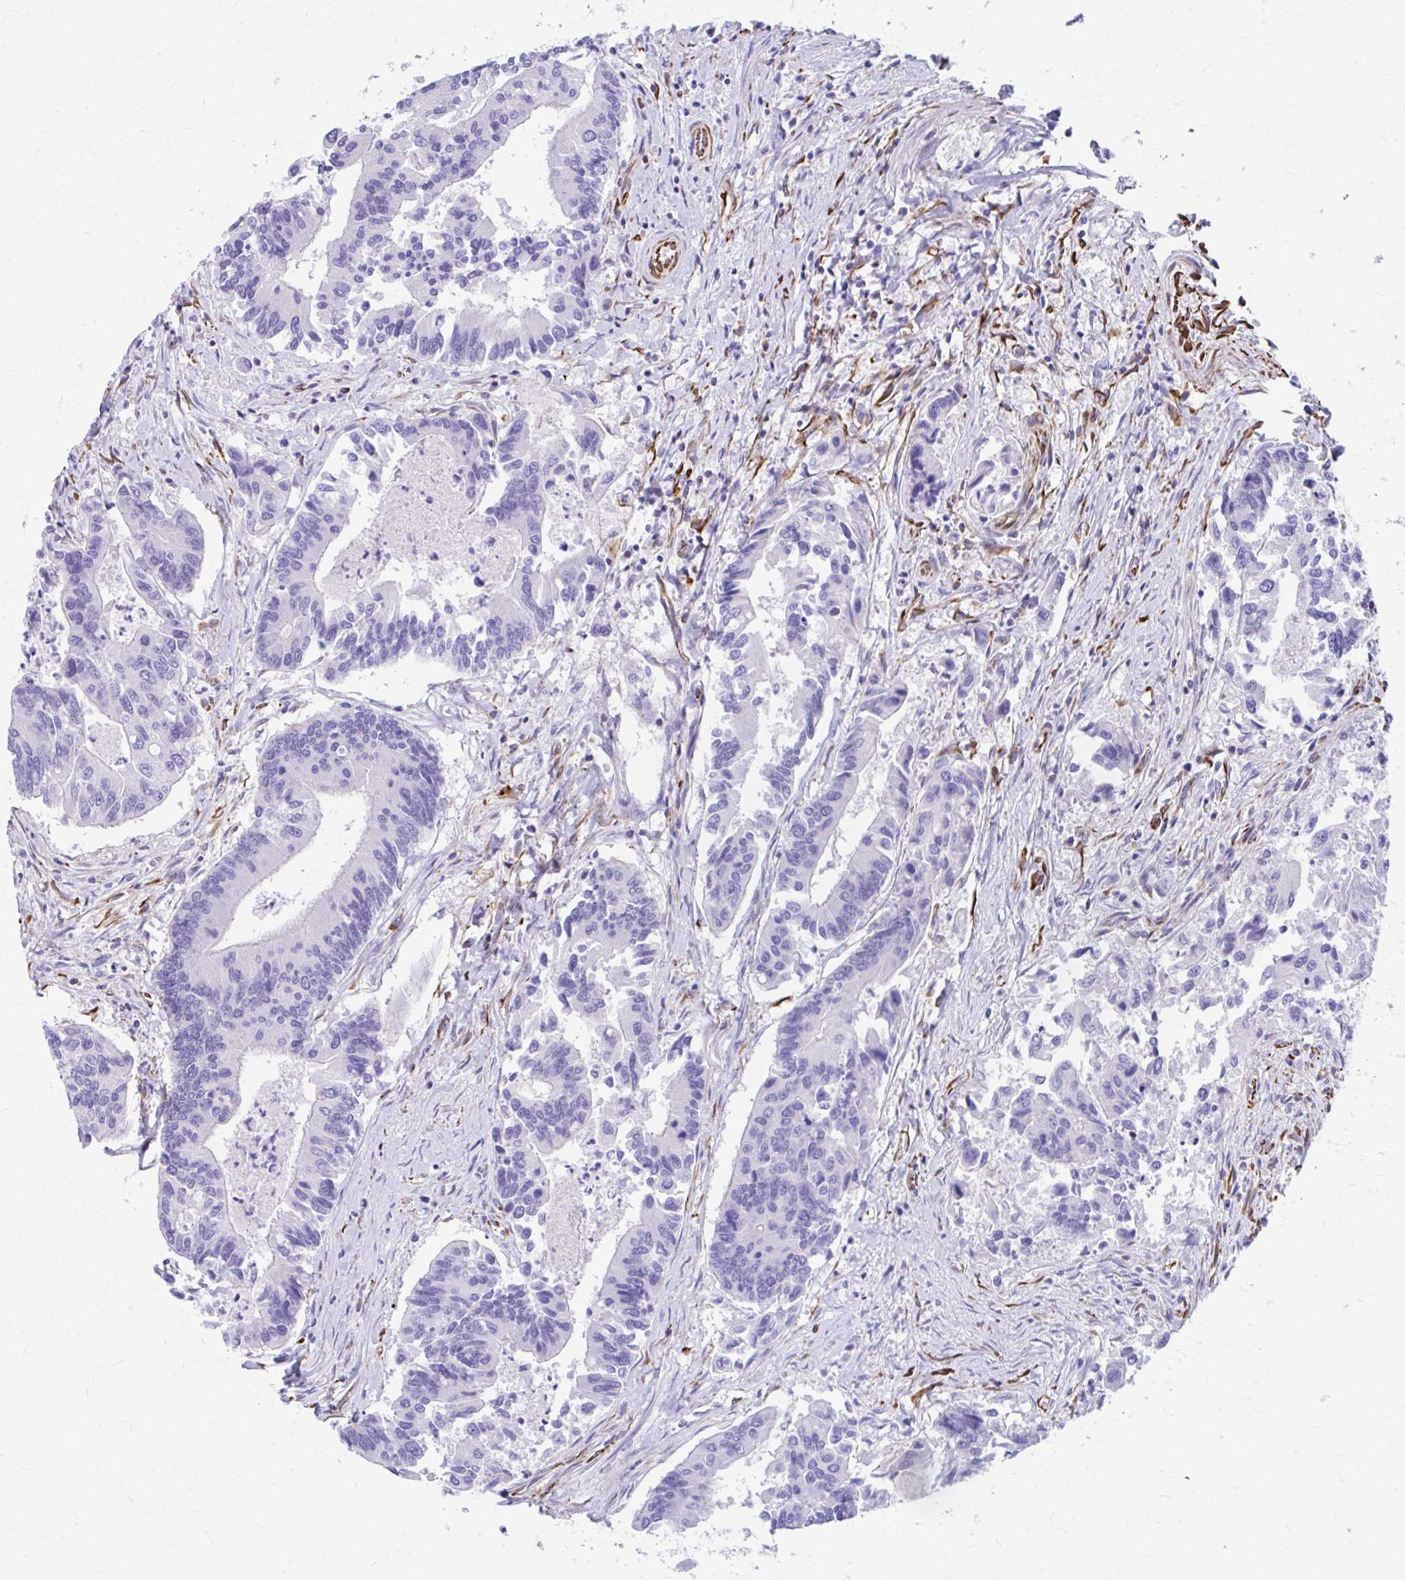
{"staining": {"intensity": "negative", "quantity": "none", "location": "none"}, "tissue": "colorectal cancer", "cell_type": "Tumor cells", "image_type": "cancer", "snomed": [{"axis": "morphology", "description": "Adenocarcinoma, NOS"}, {"axis": "topography", "description": "Colon"}], "caption": "Immunohistochemistry image of neoplastic tissue: adenocarcinoma (colorectal) stained with DAB (3,3'-diaminobenzidine) shows no significant protein expression in tumor cells.", "gene": "ZNF699", "patient": {"sex": "female", "age": 67}}